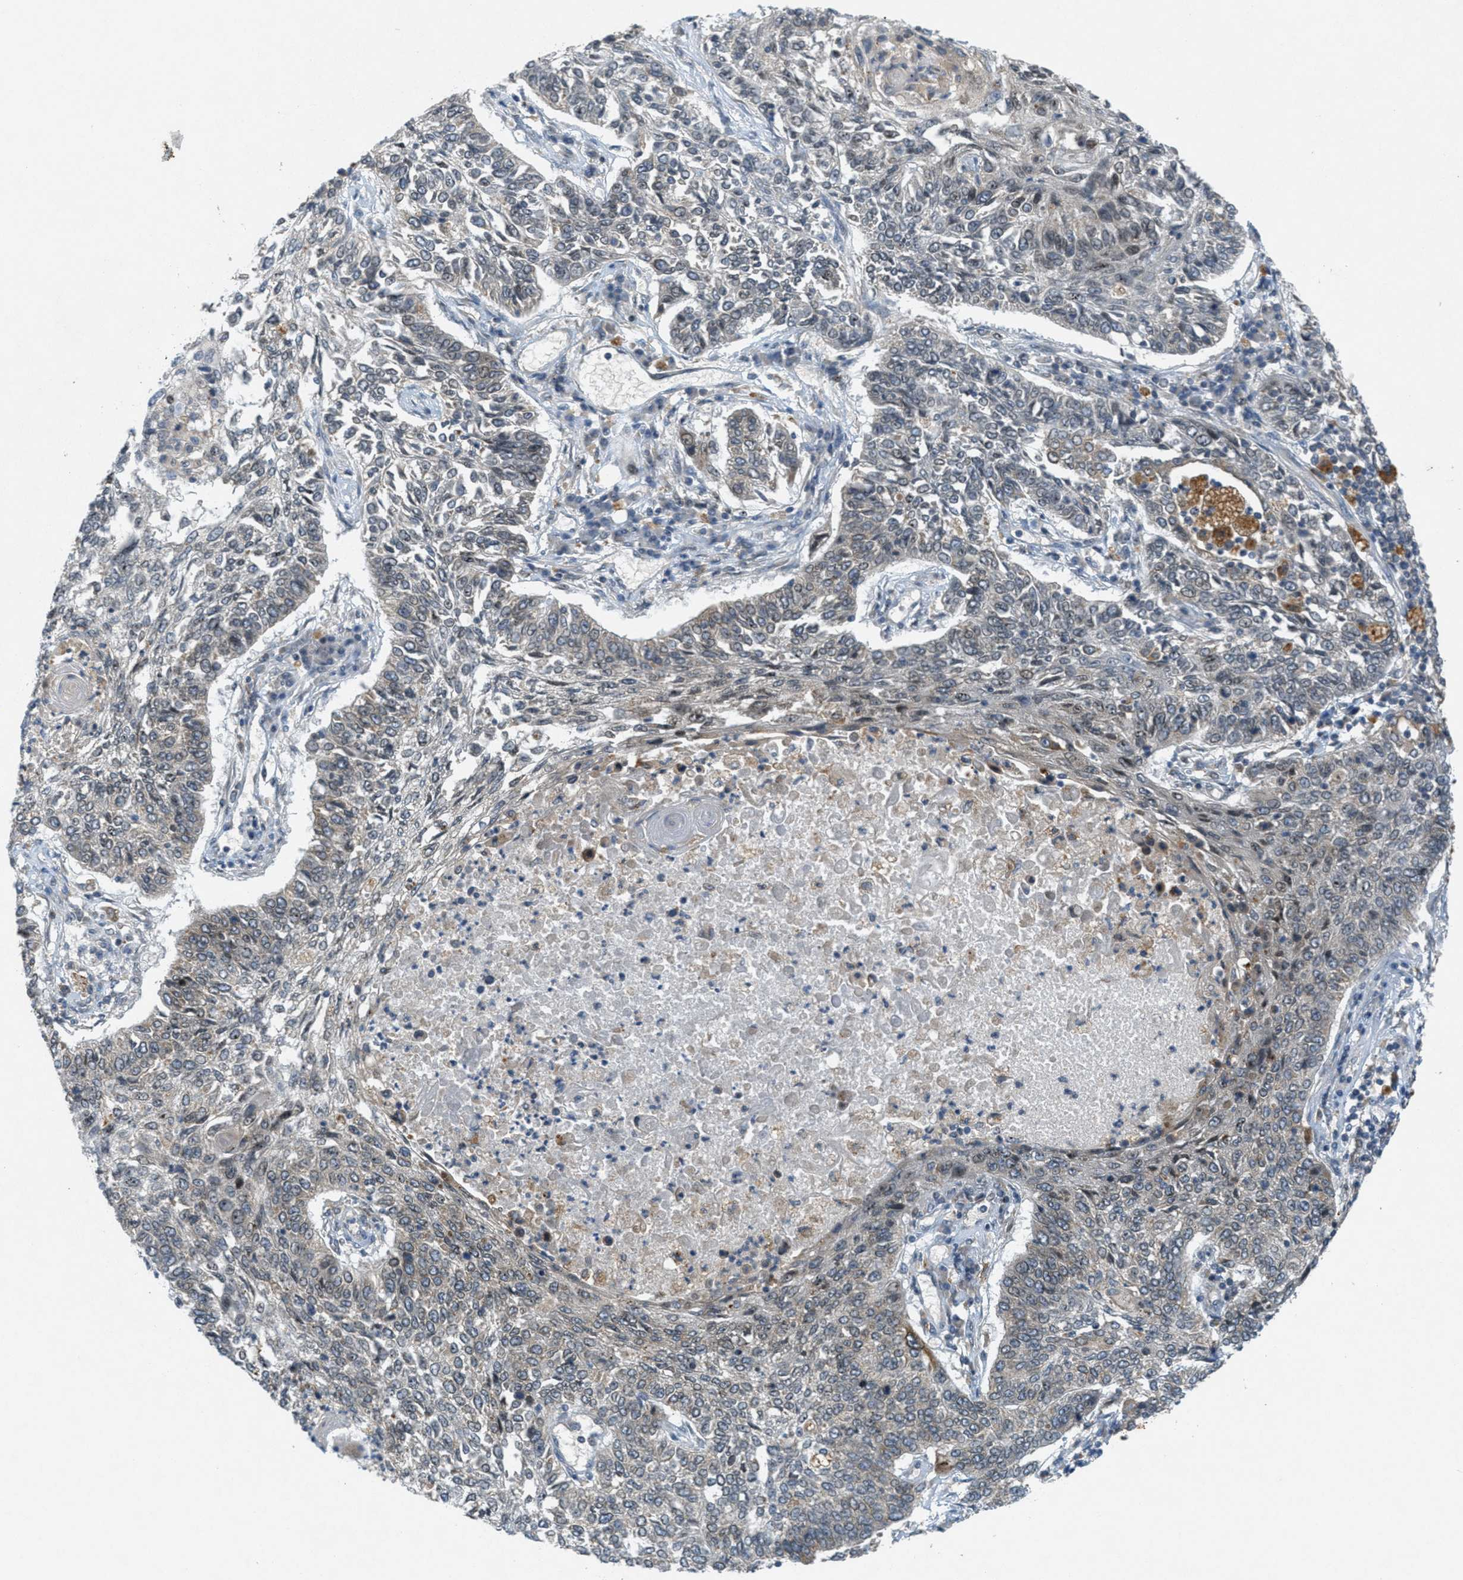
{"staining": {"intensity": "negative", "quantity": "none", "location": "none"}, "tissue": "lung cancer", "cell_type": "Tumor cells", "image_type": "cancer", "snomed": [{"axis": "morphology", "description": "Normal tissue, NOS"}, {"axis": "morphology", "description": "Squamous cell carcinoma, NOS"}, {"axis": "topography", "description": "Cartilage tissue"}, {"axis": "topography", "description": "Bronchus"}, {"axis": "topography", "description": "Lung"}], "caption": "DAB (3,3'-diaminobenzidine) immunohistochemical staining of human lung cancer (squamous cell carcinoma) exhibits no significant expression in tumor cells. The staining is performed using DAB brown chromogen with nuclei counter-stained in using hematoxylin.", "gene": "SIGMAR1", "patient": {"sex": "female", "age": 49}}